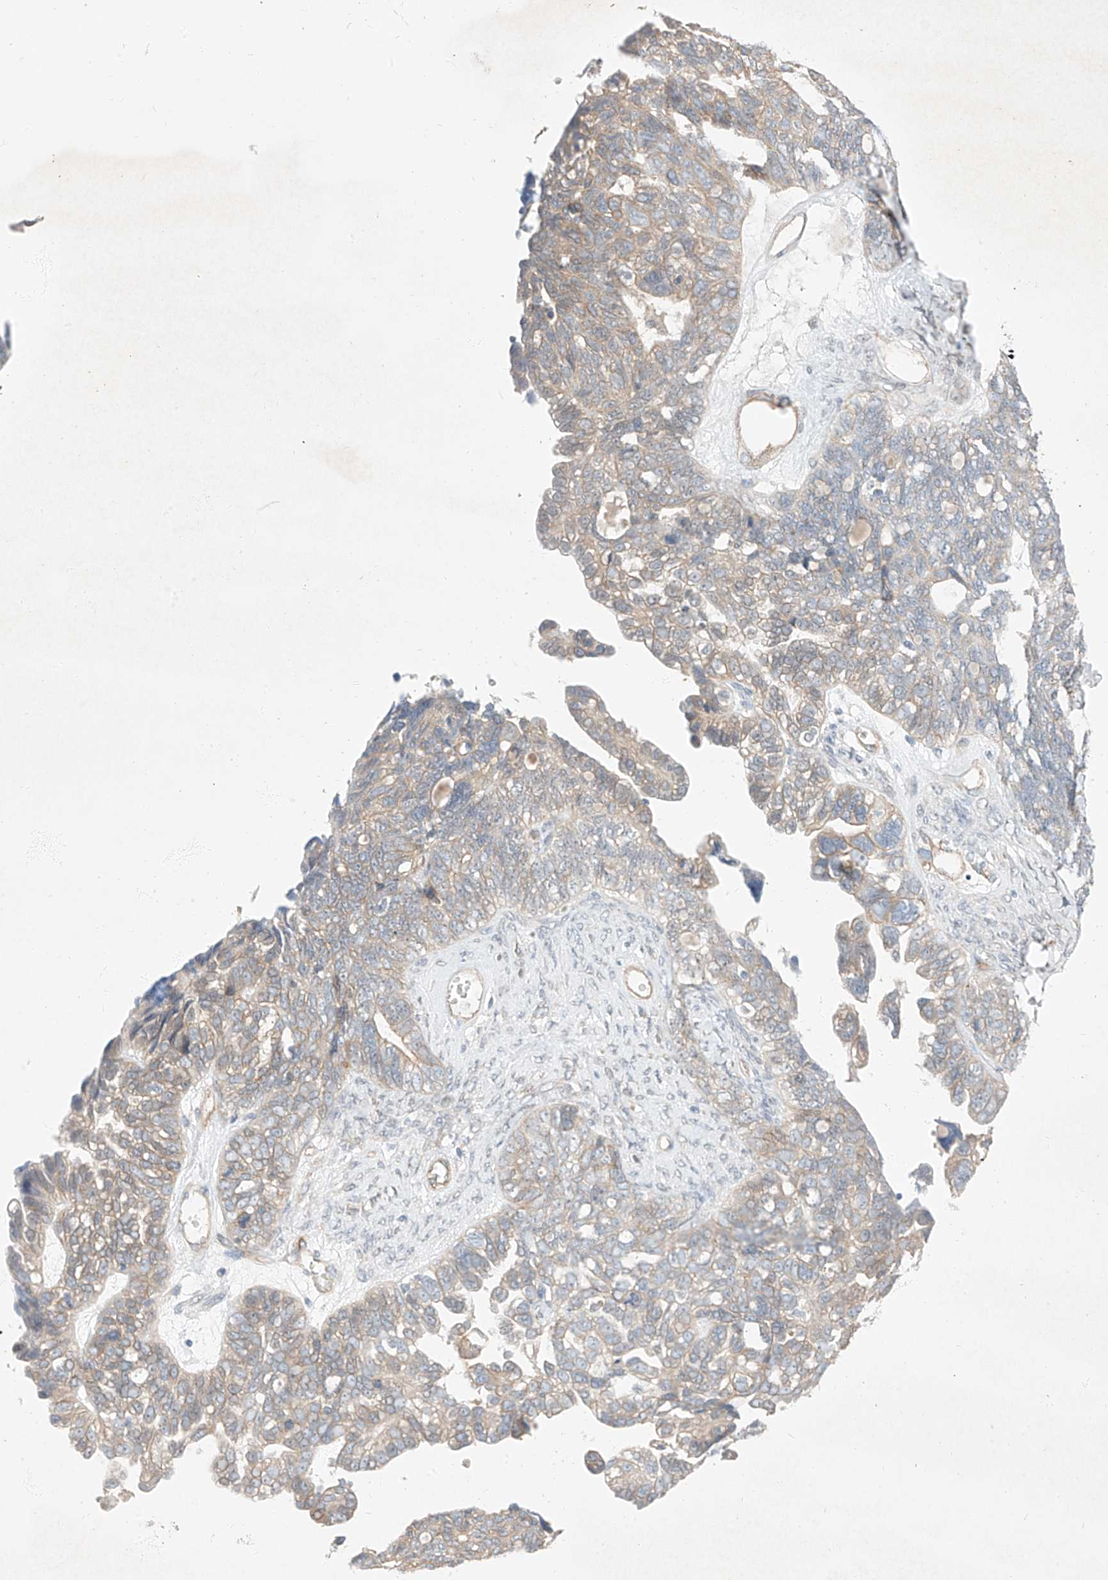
{"staining": {"intensity": "weak", "quantity": "<25%", "location": "cytoplasmic/membranous"}, "tissue": "ovarian cancer", "cell_type": "Tumor cells", "image_type": "cancer", "snomed": [{"axis": "morphology", "description": "Cystadenocarcinoma, serous, NOS"}, {"axis": "topography", "description": "Ovary"}], "caption": "A high-resolution photomicrograph shows immunohistochemistry (IHC) staining of ovarian cancer, which demonstrates no significant positivity in tumor cells.", "gene": "EPHX4", "patient": {"sex": "female", "age": 79}}